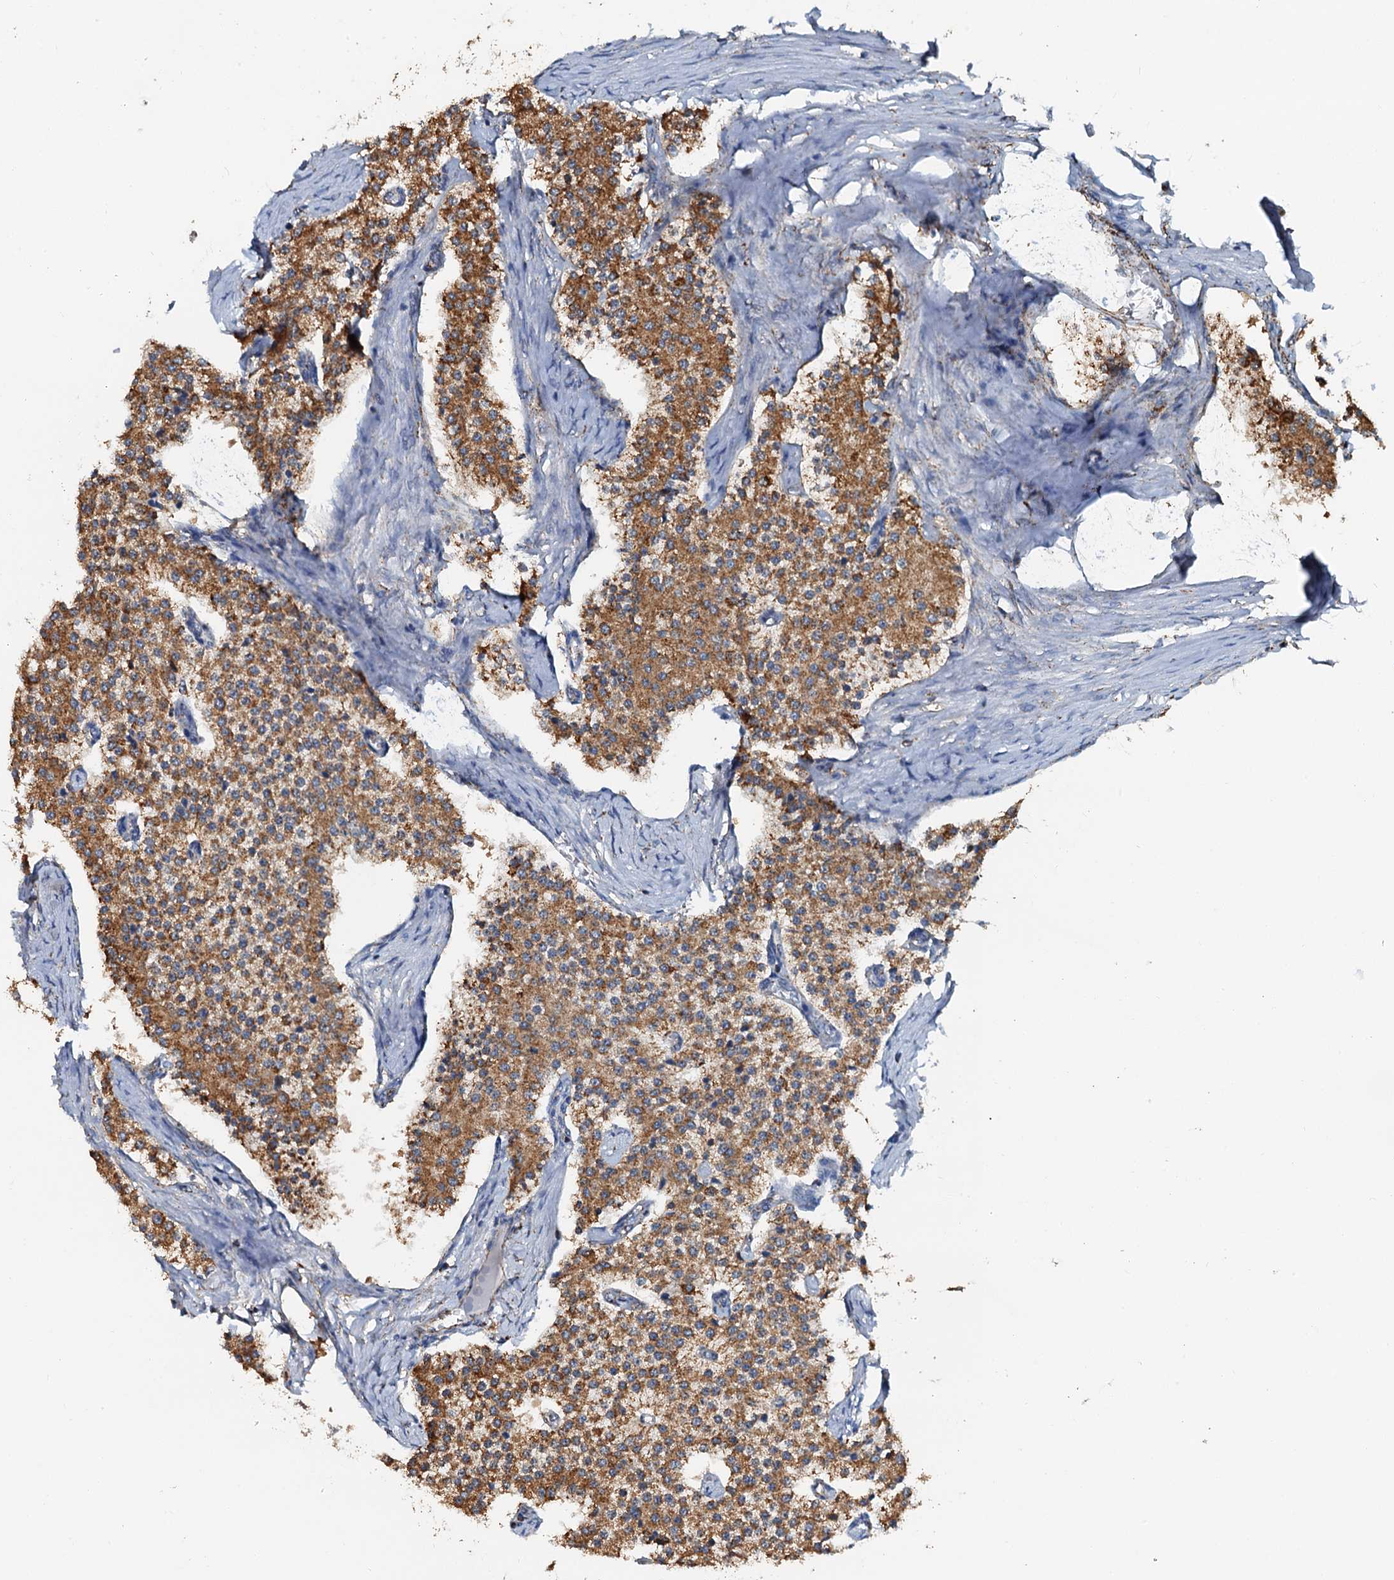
{"staining": {"intensity": "moderate", "quantity": ">75%", "location": "cytoplasmic/membranous"}, "tissue": "carcinoid", "cell_type": "Tumor cells", "image_type": "cancer", "snomed": [{"axis": "morphology", "description": "Carcinoid, malignant, NOS"}, {"axis": "topography", "description": "Colon"}], "caption": "Tumor cells show moderate cytoplasmic/membranous staining in about >75% of cells in carcinoid.", "gene": "AAGAB", "patient": {"sex": "female", "age": 52}}